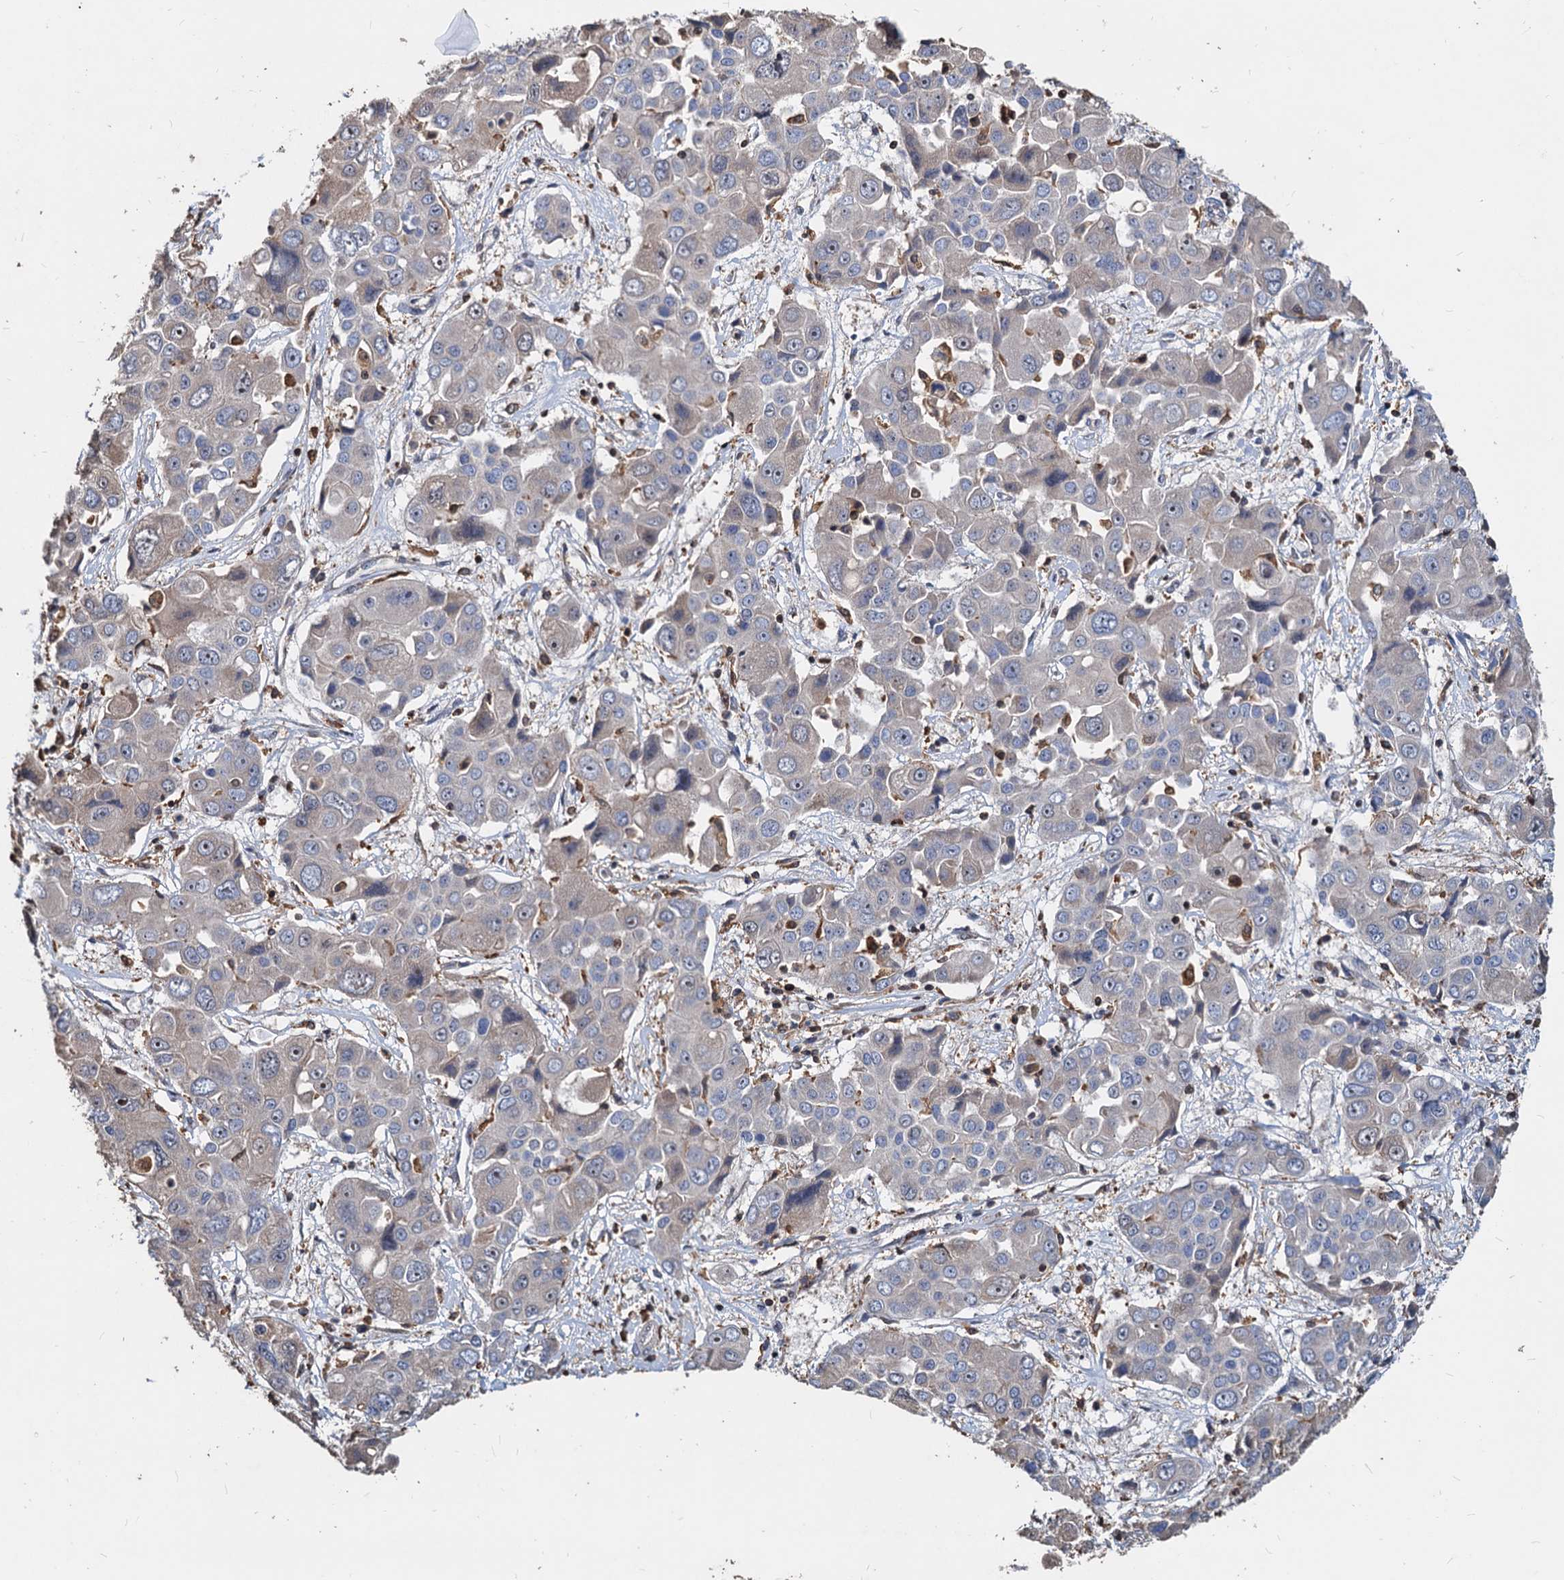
{"staining": {"intensity": "negative", "quantity": "none", "location": "none"}, "tissue": "liver cancer", "cell_type": "Tumor cells", "image_type": "cancer", "snomed": [{"axis": "morphology", "description": "Cholangiocarcinoma"}, {"axis": "topography", "description": "Liver"}], "caption": "Protein analysis of liver cancer demonstrates no significant positivity in tumor cells. (DAB (3,3'-diaminobenzidine) immunohistochemistry (IHC) visualized using brightfield microscopy, high magnification).", "gene": "LCP2", "patient": {"sex": "male", "age": 67}}